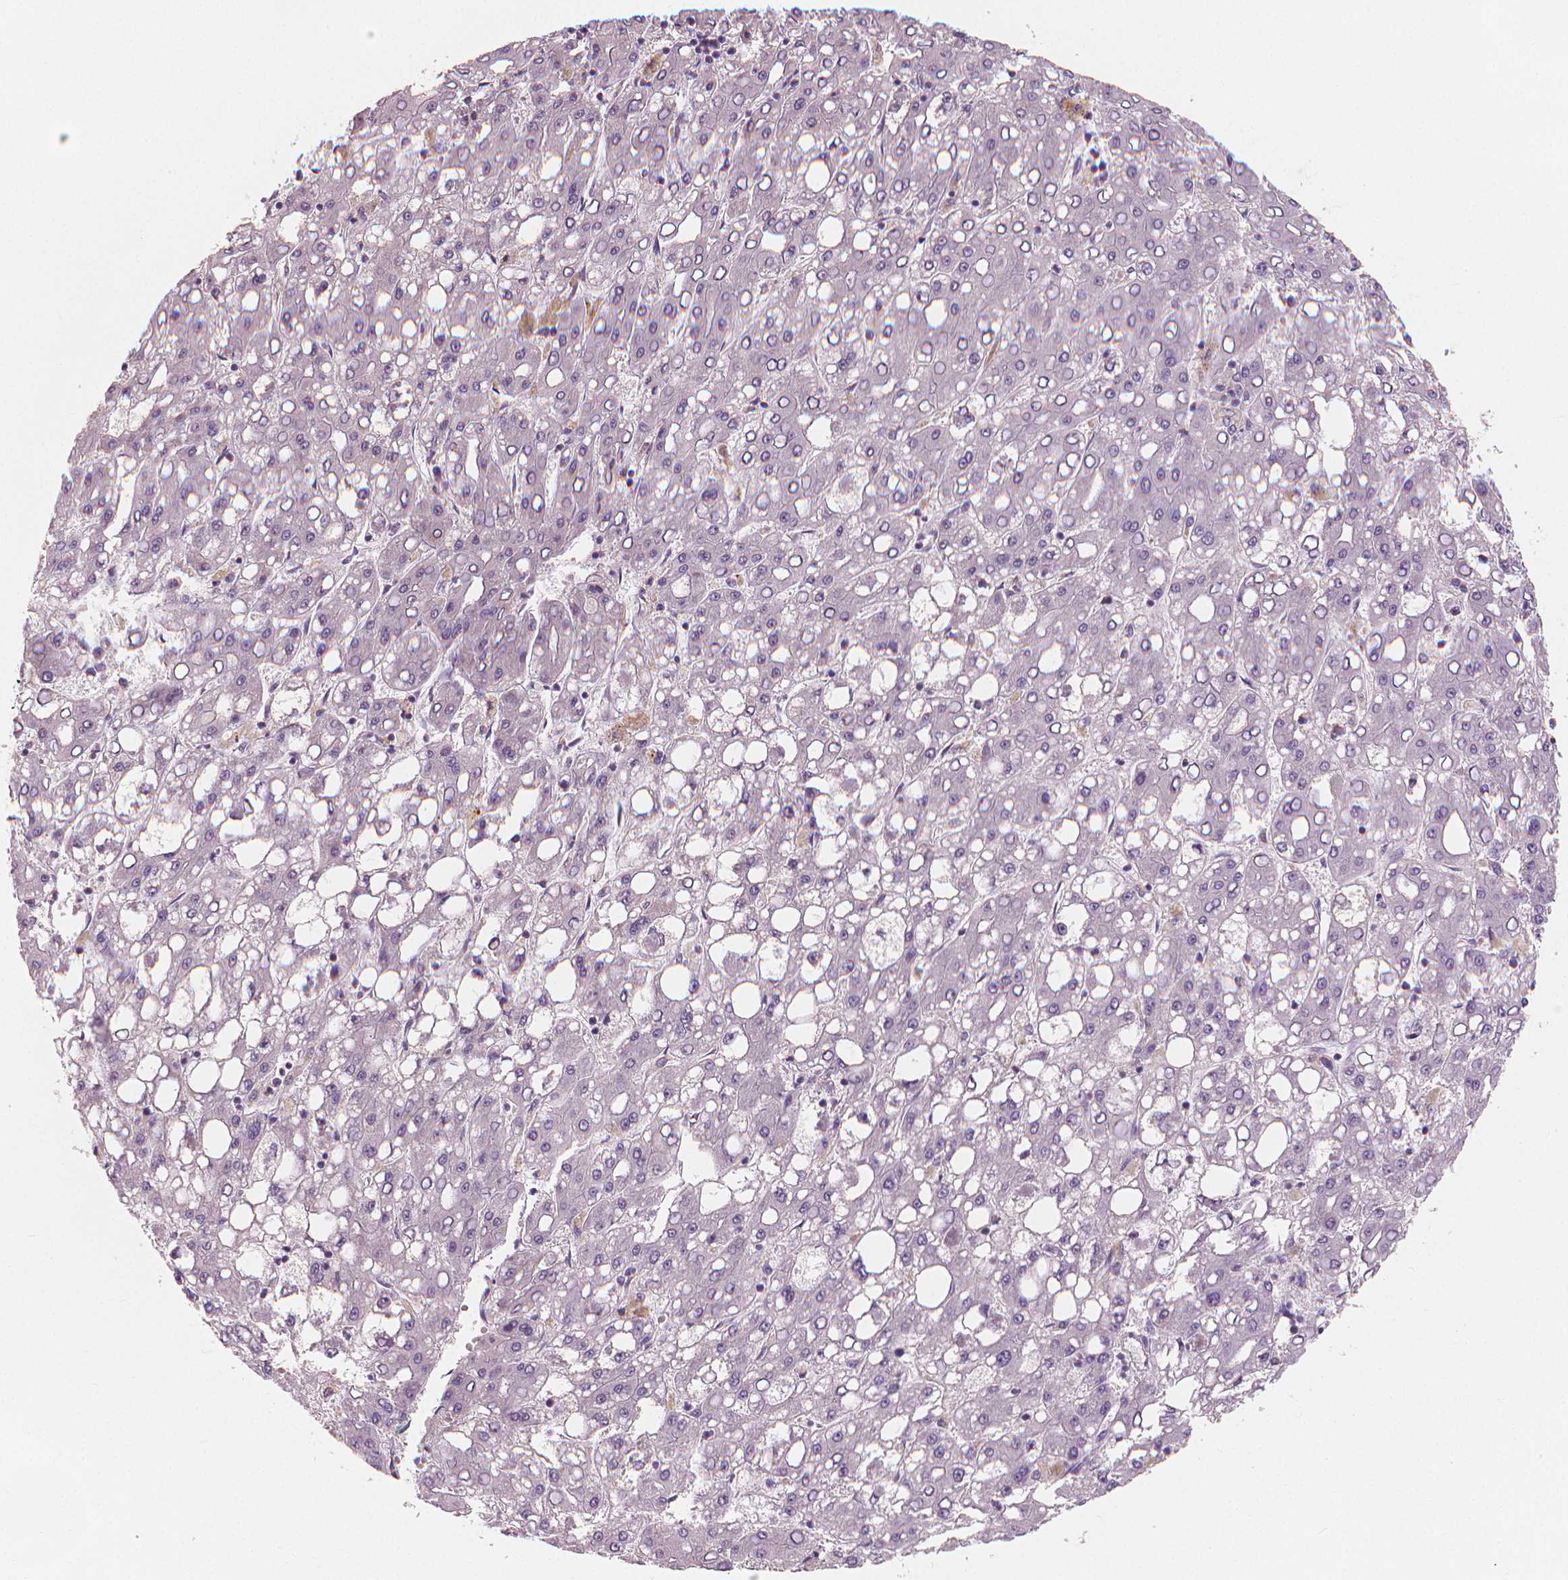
{"staining": {"intensity": "negative", "quantity": "none", "location": "none"}, "tissue": "liver cancer", "cell_type": "Tumor cells", "image_type": "cancer", "snomed": [{"axis": "morphology", "description": "Carcinoma, Hepatocellular, NOS"}, {"axis": "topography", "description": "Liver"}], "caption": "The histopathology image shows no significant positivity in tumor cells of liver cancer.", "gene": "RNASE7", "patient": {"sex": "male", "age": 65}}